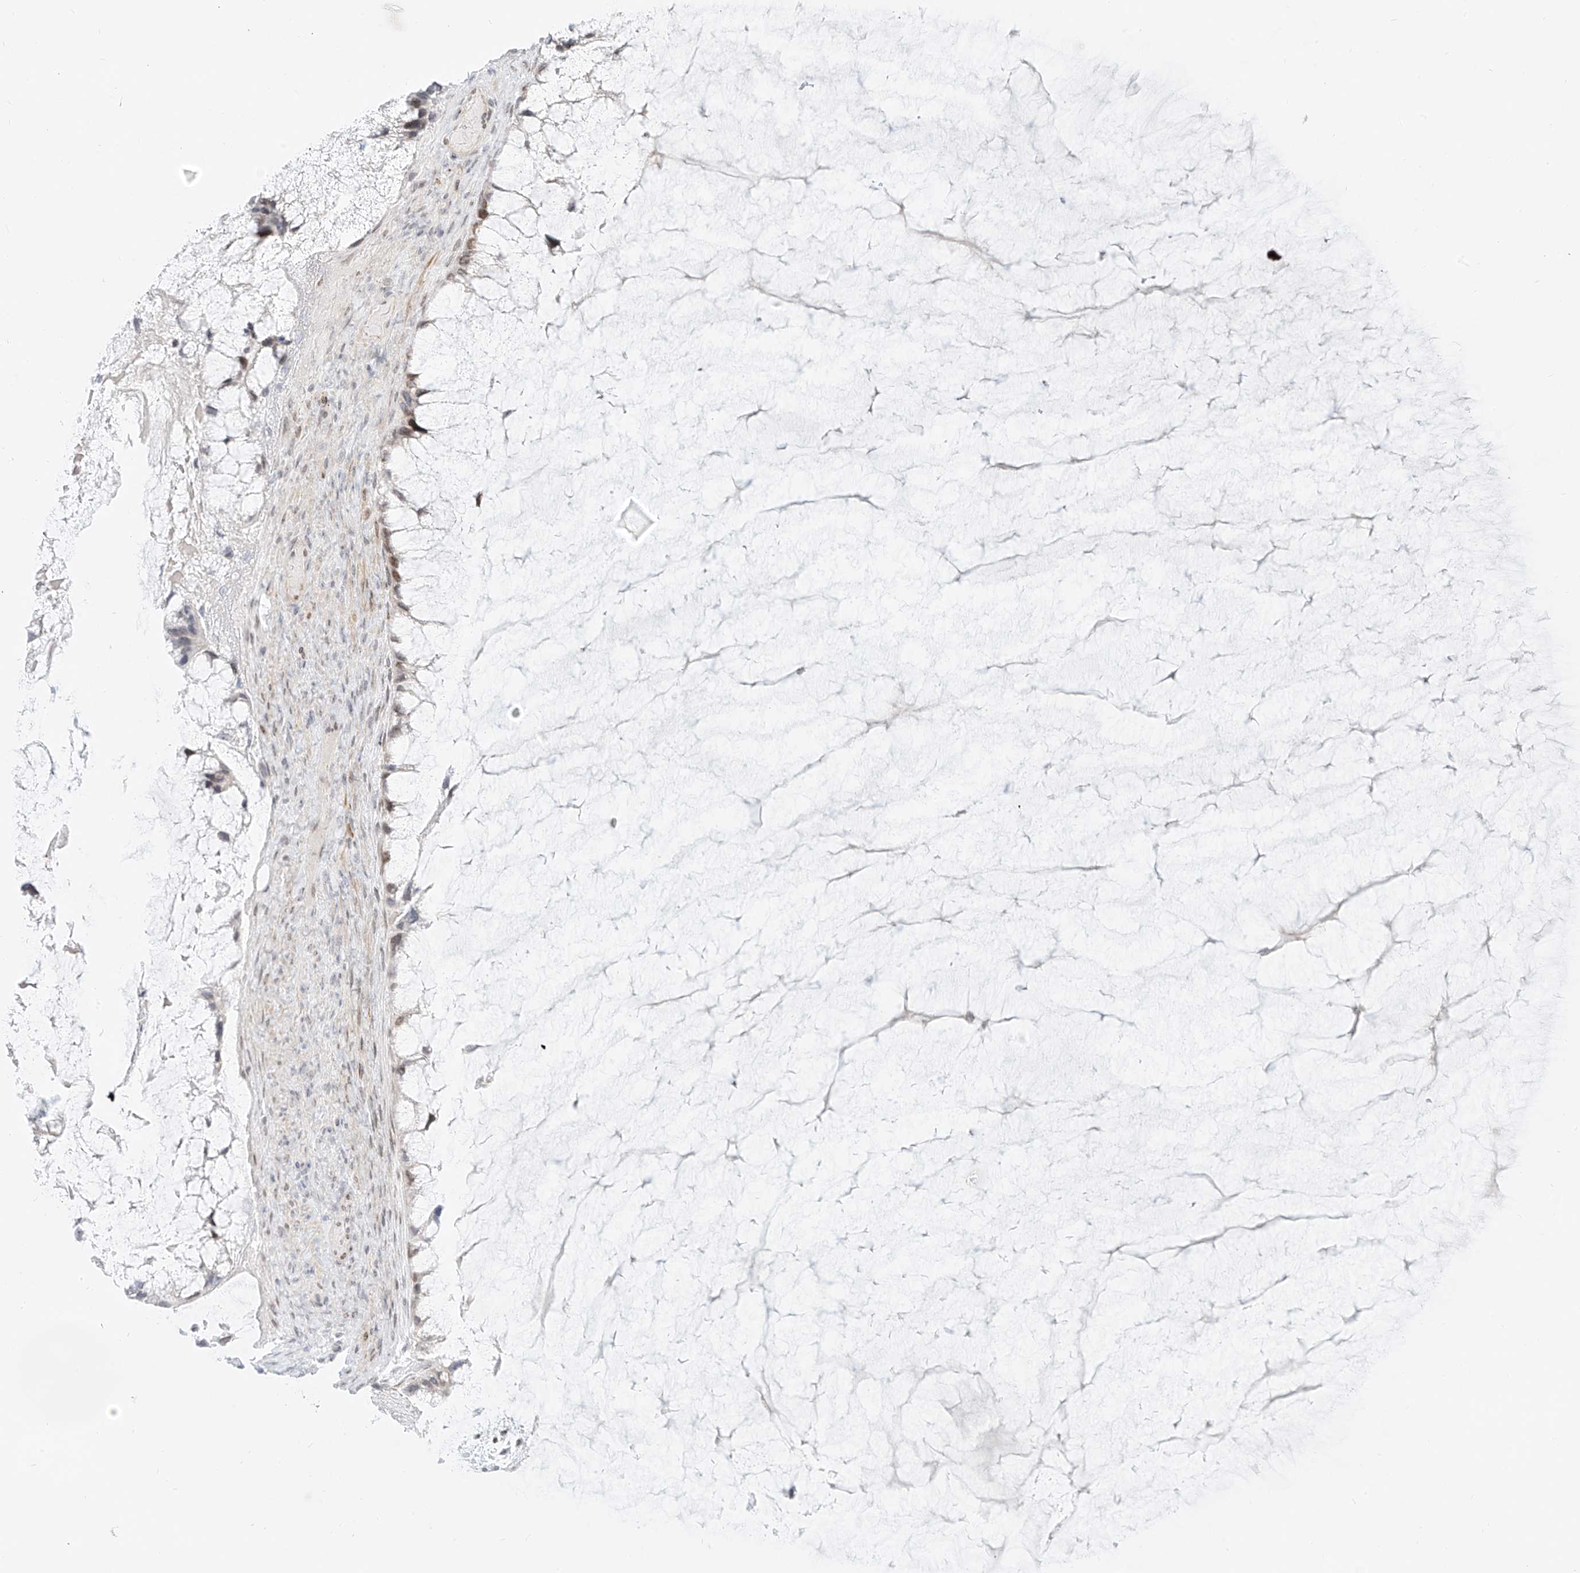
{"staining": {"intensity": "weak", "quantity": "<25%", "location": "nuclear"}, "tissue": "ovarian cancer", "cell_type": "Tumor cells", "image_type": "cancer", "snomed": [{"axis": "morphology", "description": "Cystadenocarcinoma, mucinous, NOS"}, {"axis": "topography", "description": "Ovary"}], "caption": "DAB immunohistochemical staining of human ovarian cancer (mucinous cystadenocarcinoma) exhibits no significant expression in tumor cells.", "gene": "NHSL1", "patient": {"sex": "female", "age": 37}}